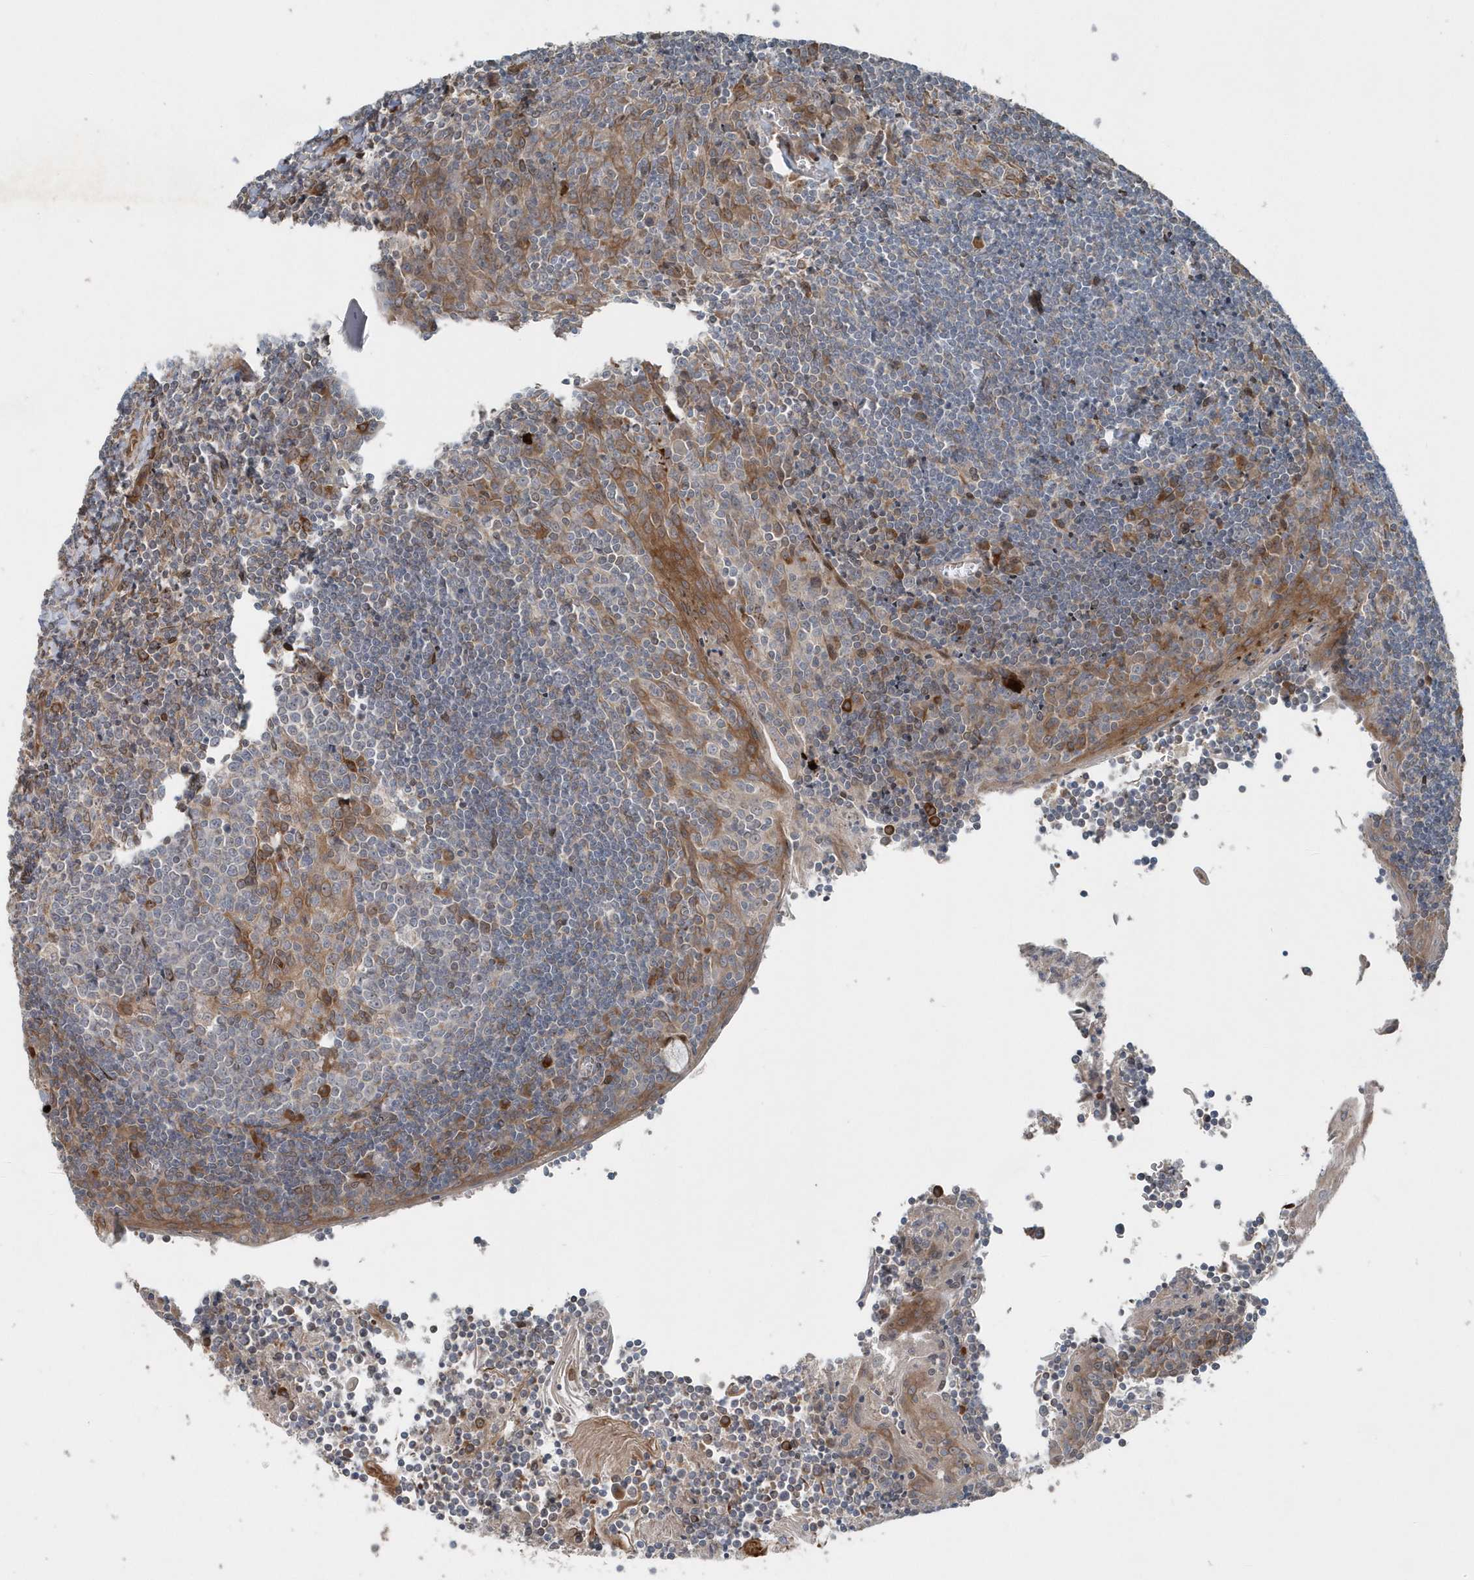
{"staining": {"intensity": "moderate", "quantity": "<25%", "location": "cytoplasmic/membranous"}, "tissue": "tonsil", "cell_type": "Germinal center cells", "image_type": "normal", "snomed": [{"axis": "morphology", "description": "Normal tissue, NOS"}, {"axis": "topography", "description": "Tonsil"}], "caption": "Immunohistochemistry of normal human tonsil shows low levels of moderate cytoplasmic/membranous expression in approximately <25% of germinal center cells. (DAB IHC with brightfield microscopy, high magnification).", "gene": "MCC", "patient": {"sex": "male", "age": 27}}